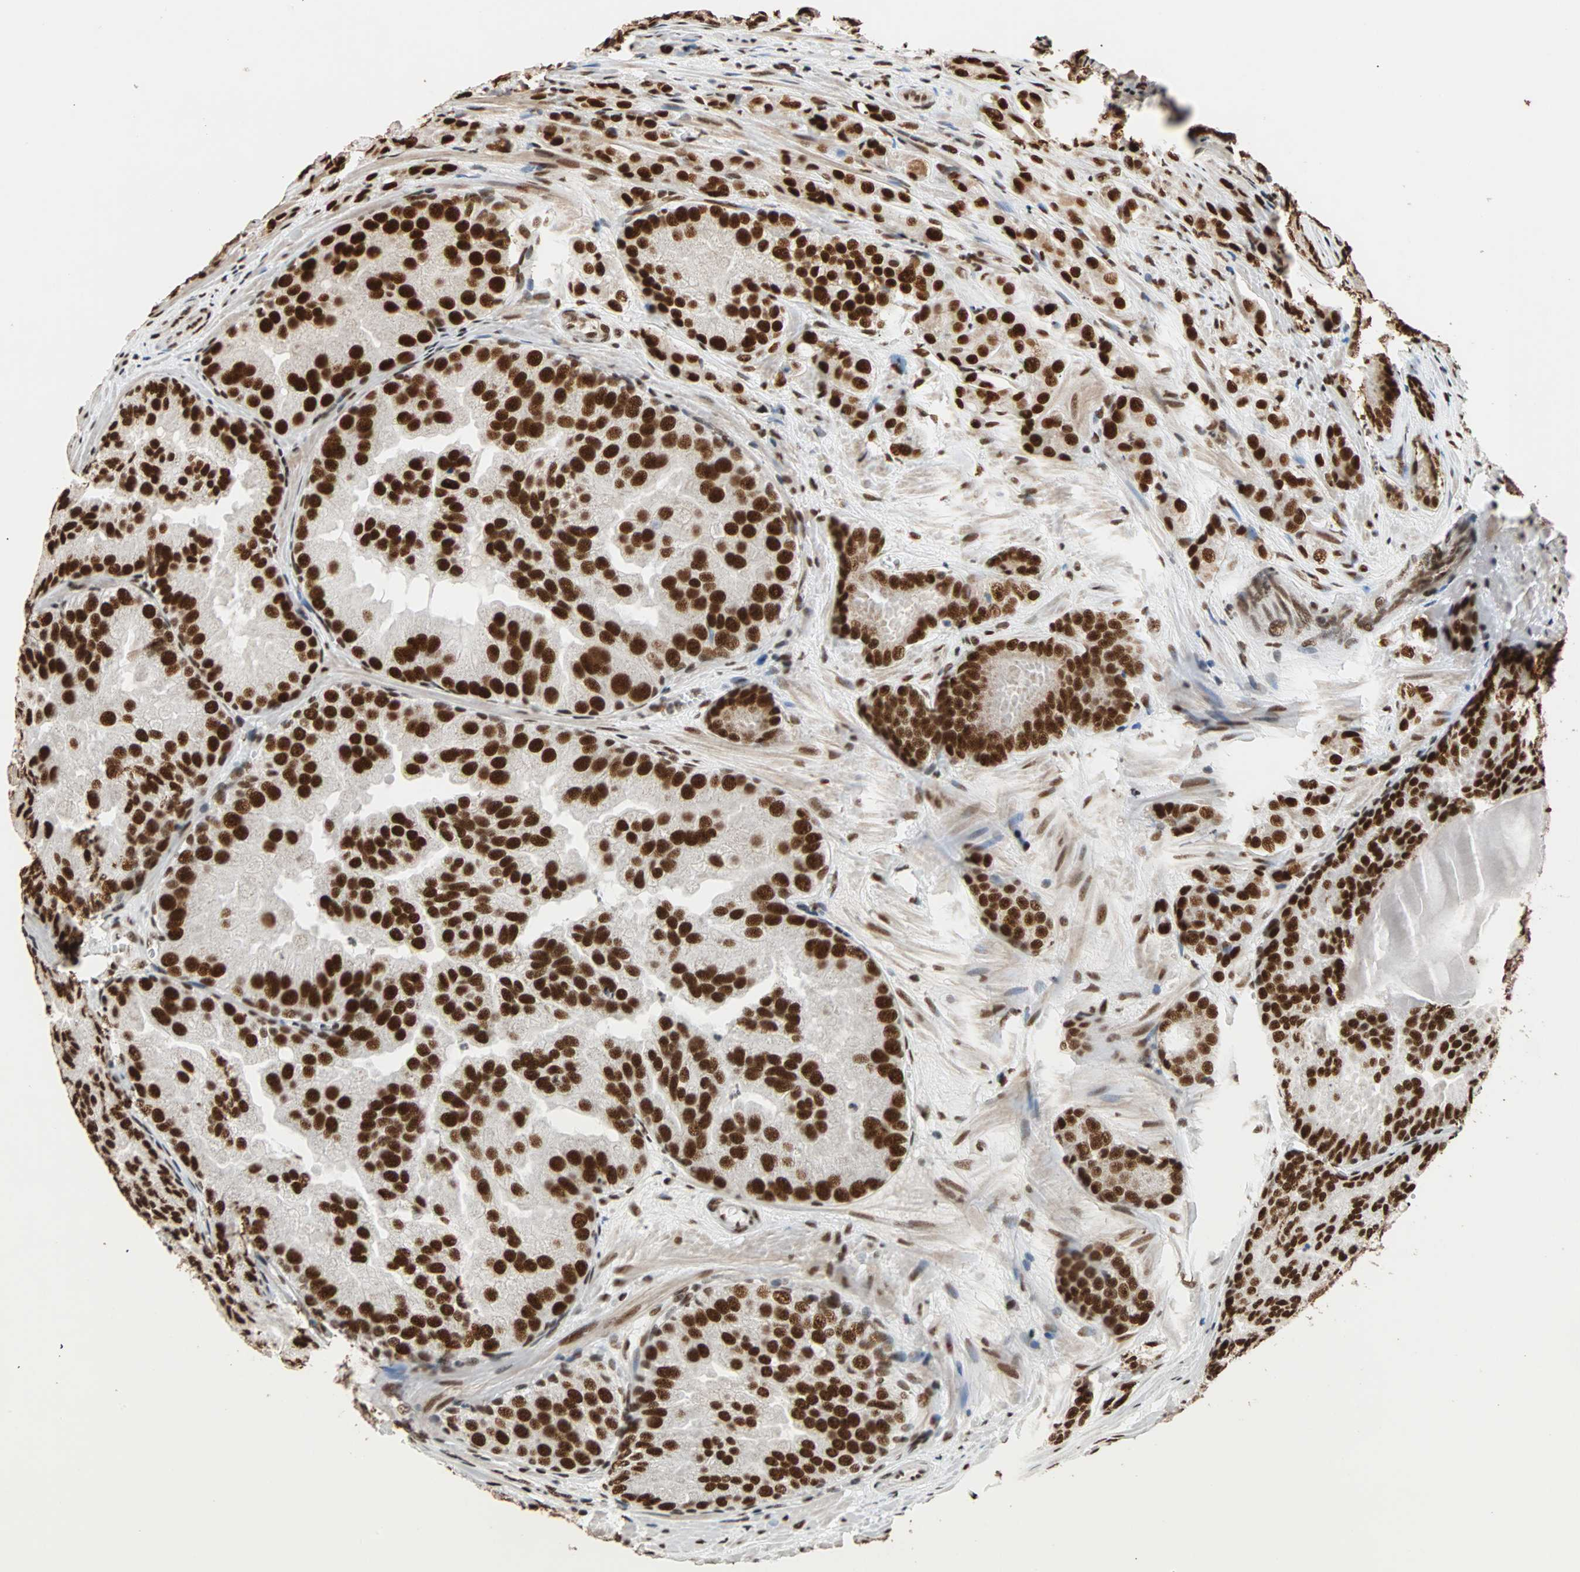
{"staining": {"intensity": "strong", "quantity": ">75%", "location": "nuclear"}, "tissue": "prostate cancer", "cell_type": "Tumor cells", "image_type": "cancer", "snomed": [{"axis": "morphology", "description": "Adenocarcinoma, High grade"}, {"axis": "topography", "description": "Prostate"}], "caption": "Human adenocarcinoma (high-grade) (prostate) stained with a brown dye demonstrates strong nuclear positive expression in about >75% of tumor cells.", "gene": "ILF2", "patient": {"sex": "male", "age": 64}}